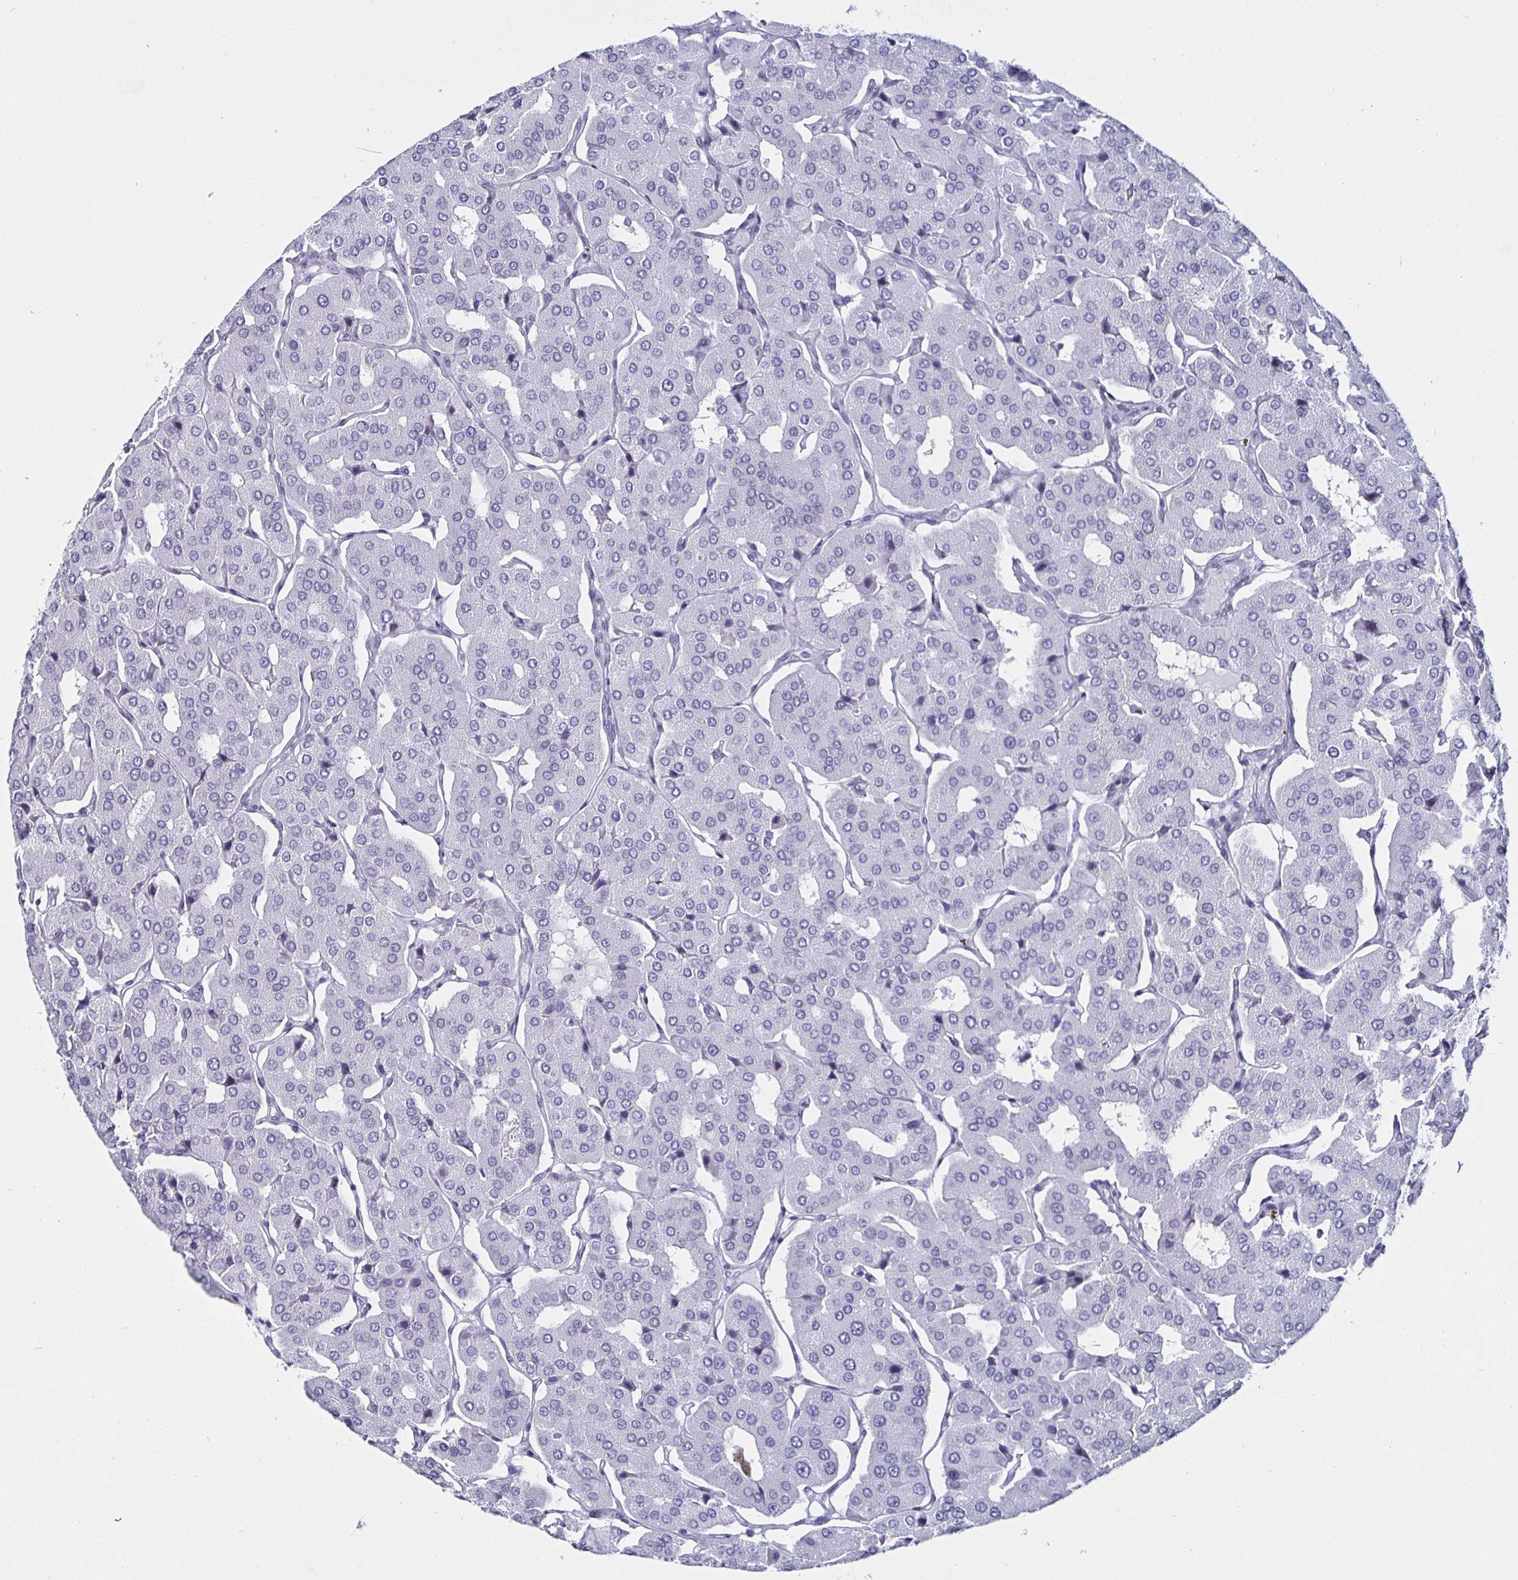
{"staining": {"intensity": "negative", "quantity": "none", "location": "none"}, "tissue": "parathyroid gland", "cell_type": "Glandular cells", "image_type": "normal", "snomed": [{"axis": "morphology", "description": "Normal tissue, NOS"}, {"axis": "morphology", "description": "Adenoma, NOS"}, {"axis": "topography", "description": "Parathyroid gland"}], "caption": "High magnification brightfield microscopy of normal parathyroid gland stained with DAB (brown) and counterstained with hematoxylin (blue): glandular cells show no significant expression. (Brightfield microscopy of DAB immunohistochemistry at high magnification).", "gene": "KRT4", "patient": {"sex": "female", "age": 86}}